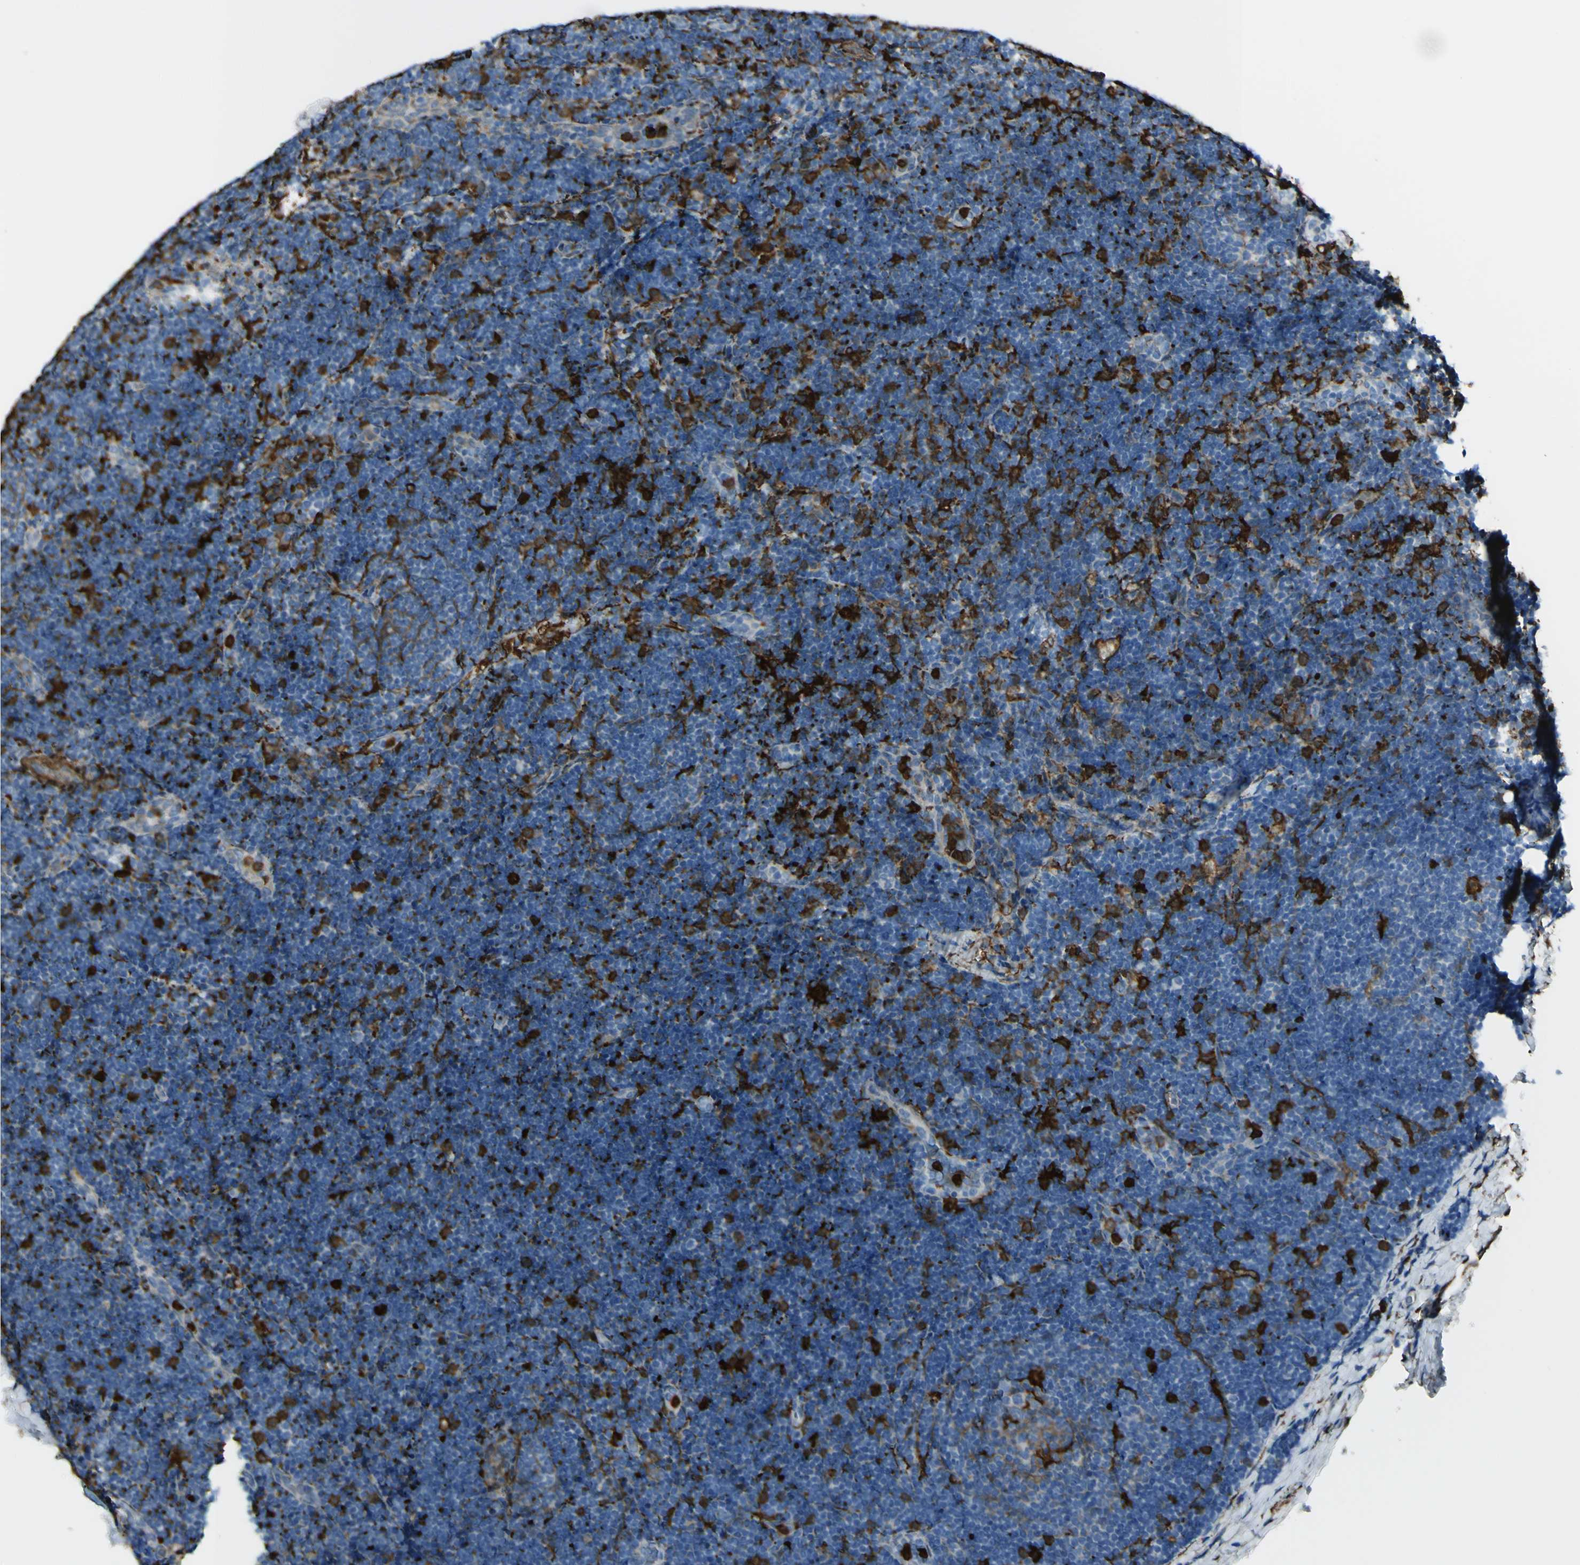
{"staining": {"intensity": "strong", "quantity": "<25%", "location": "cytoplasmic/membranous"}, "tissue": "lymph node", "cell_type": "Germinal center cells", "image_type": "normal", "snomed": [{"axis": "morphology", "description": "Normal tissue, NOS"}, {"axis": "topography", "description": "Lymph node"}], "caption": "High-magnification brightfield microscopy of benign lymph node stained with DAB (brown) and counterstained with hematoxylin (blue). germinal center cells exhibit strong cytoplasmic/membranous staining is identified in about<25% of cells. (DAB (3,3'-diaminobenzidine) = brown stain, brightfield microscopy at high magnification).", "gene": "GSN", "patient": {"sex": "female", "age": 14}}